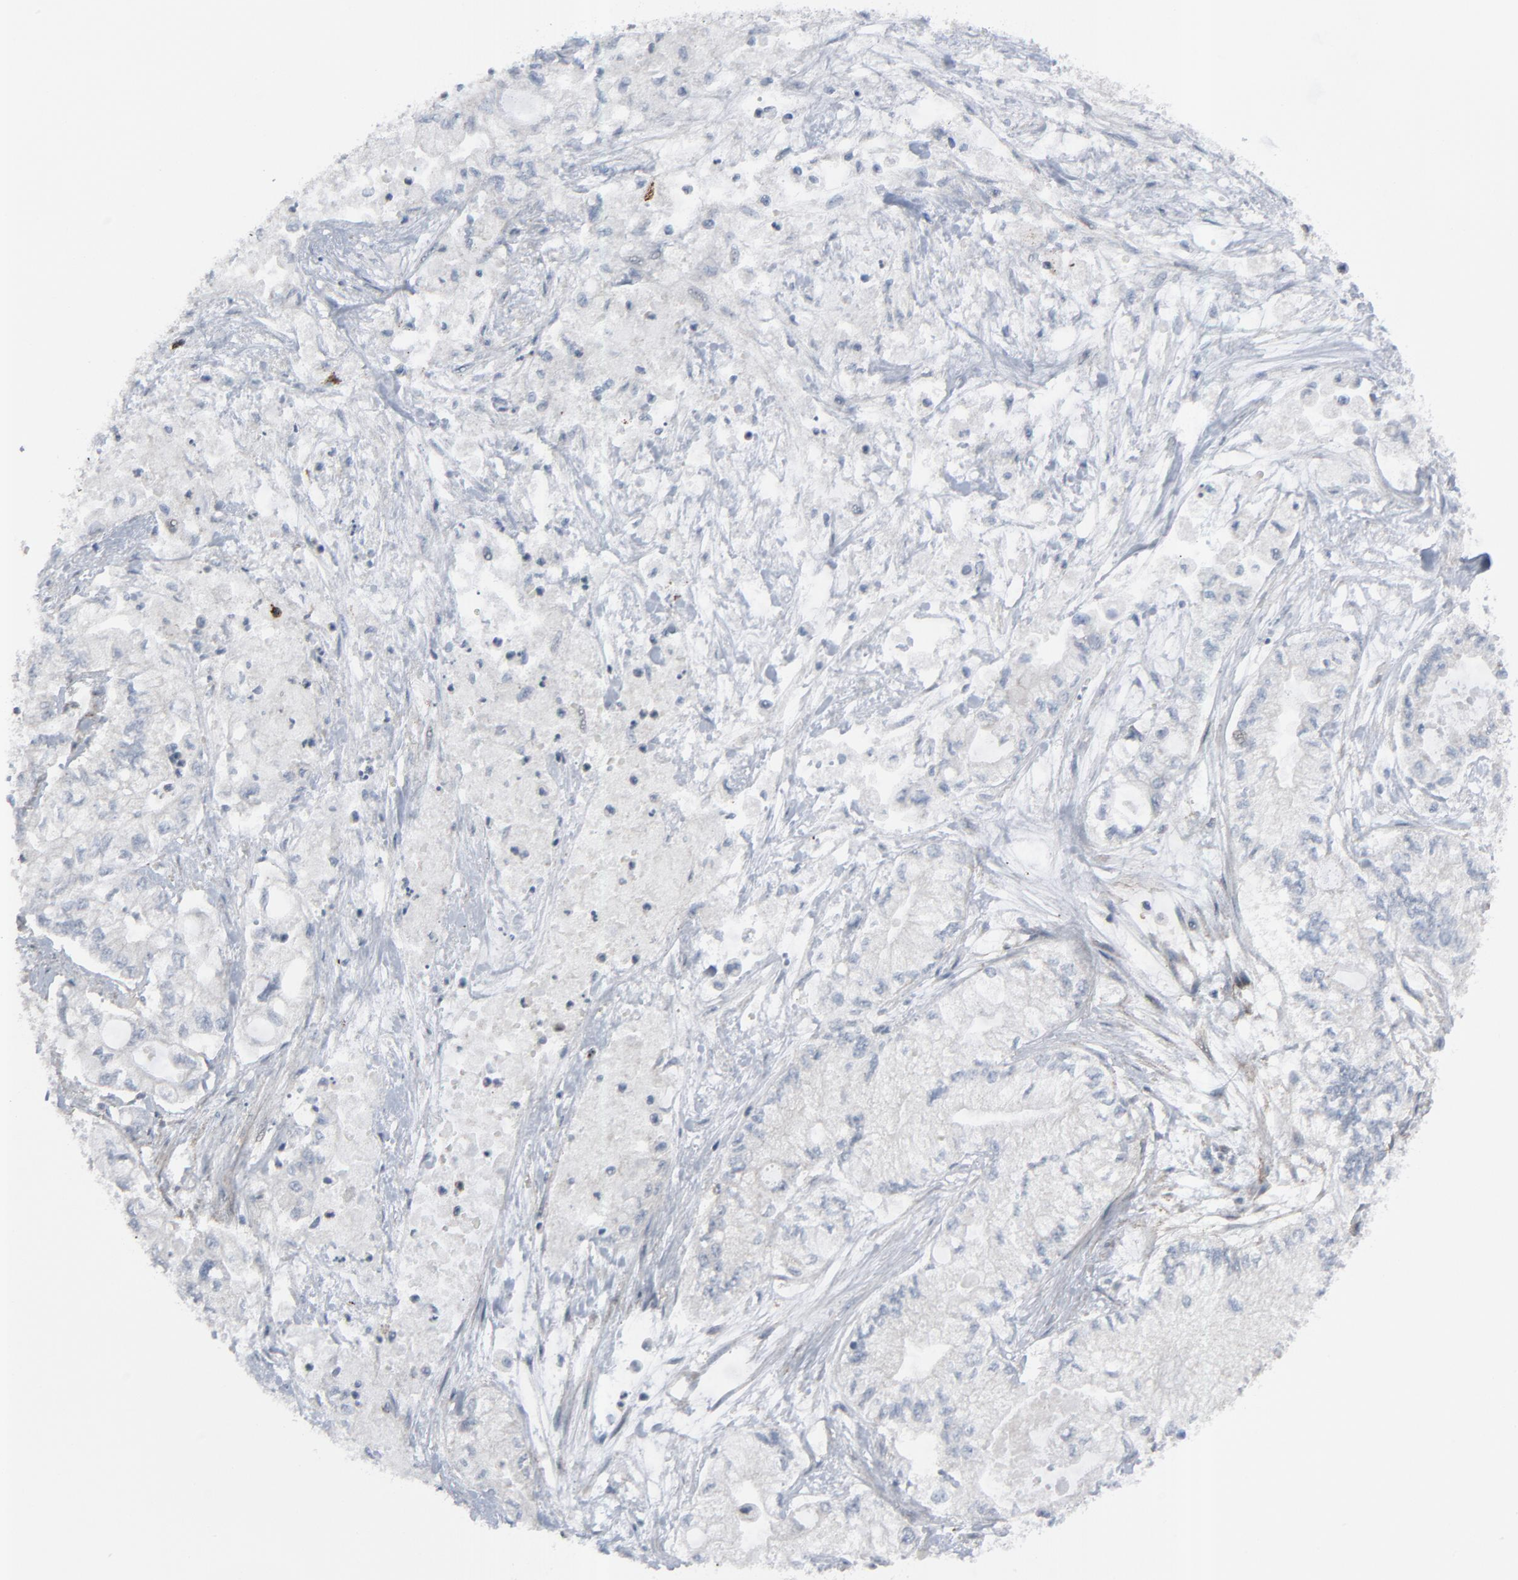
{"staining": {"intensity": "negative", "quantity": "none", "location": "none"}, "tissue": "pancreatic cancer", "cell_type": "Tumor cells", "image_type": "cancer", "snomed": [{"axis": "morphology", "description": "Adenocarcinoma, NOS"}, {"axis": "topography", "description": "Pancreas"}], "caption": "Immunohistochemistry (IHC) histopathology image of neoplastic tissue: pancreatic cancer (adenocarcinoma) stained with DAB (3,3'-diaminobenzidine) shows no significant protein staining in tumor cells. Nuclei are stained in blue.", "gene": "NEUROD1", "patient": {"sex": "male", "age": 79}}